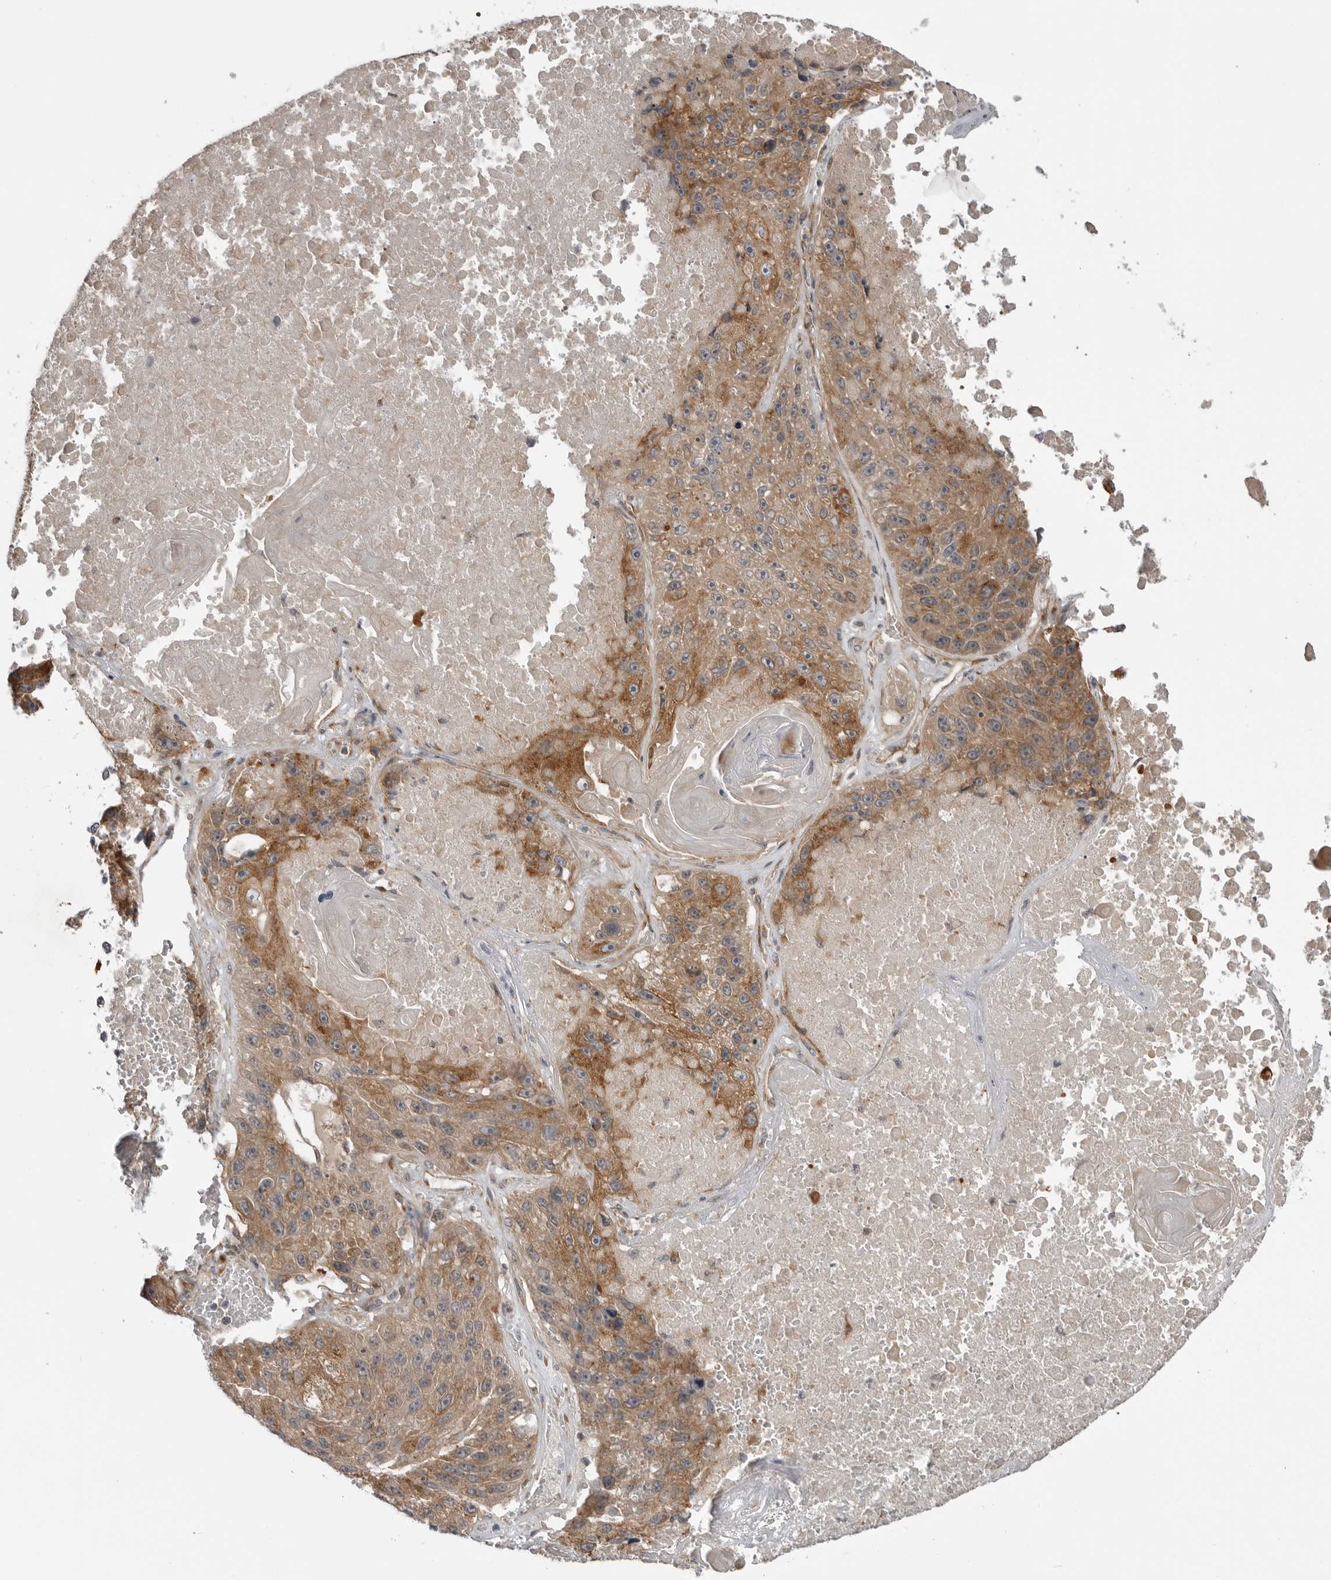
{"staining": {"intensity": "moderate", "quantity": ">75%", "location": "cytoplasmic/membranous"}, "tissue": "lung cancer", "cell_type": "Tumor cells", "image_type": "cancer", "snomed": [{"axis": "morphology", "description": "Squamous cell carcinoma, NOS"}, {"axis": "topography", "description": "Lung"}], "caption": "Tumor cells show medium levels of moderate cytoplasmic/membranous expression in about >75% of cells in human lung squamous cell carcinoma.", "gene": "LRRC45", "patient": {"sex": "male", "age": 61}}